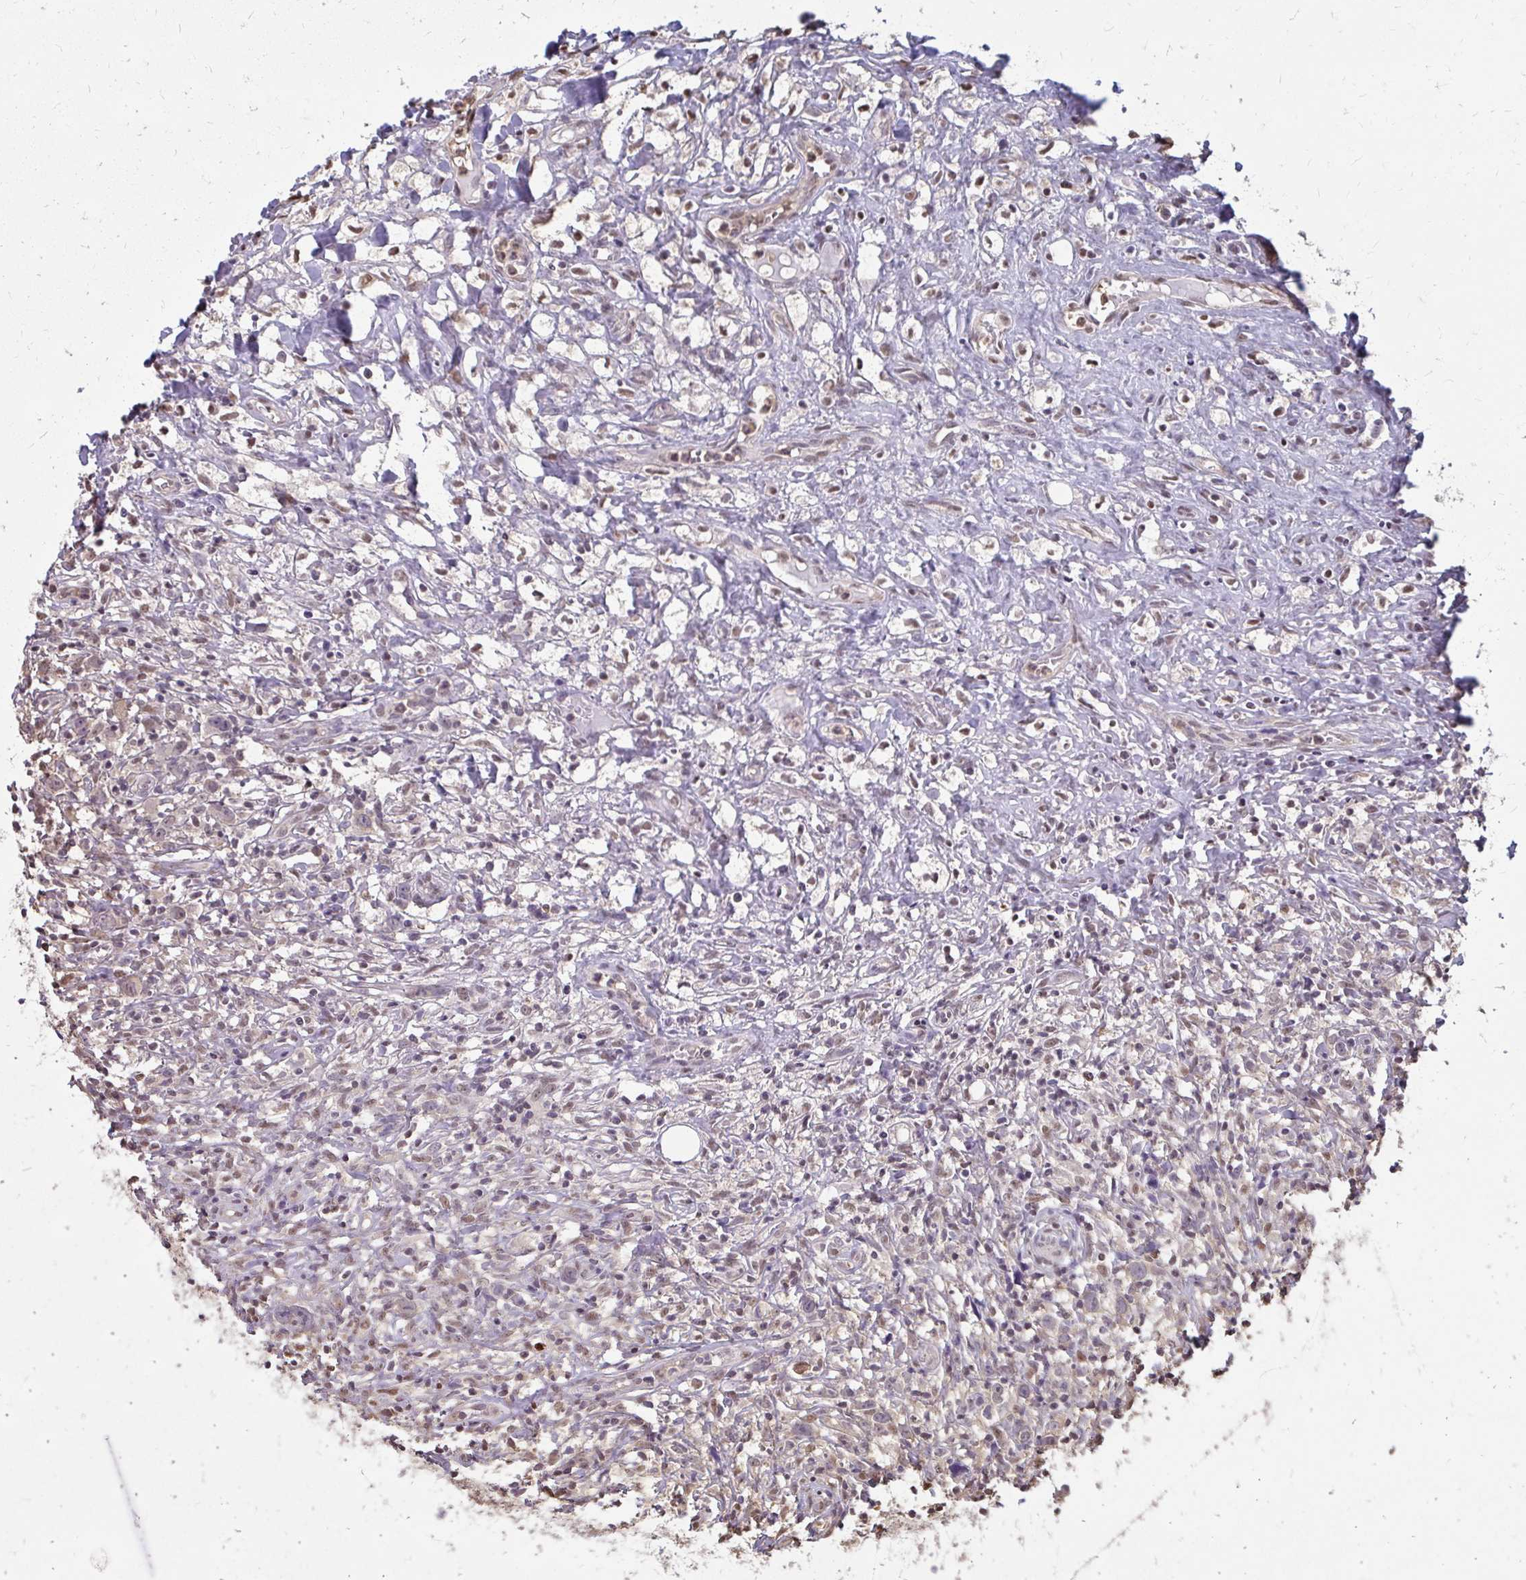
{"staining": {"intensity": "weak", "quantity": "25%-75%", "location": "nuclear"}, "tissue": "lymphoma", "cell_type": "Tumor cells", "image_type": "cancer", "snomed": [{"axis": "morphology", "description": "Hodgkin's disease, NOS"}, {"axis": "topography", "description": "No Tissue"}], "caption": "Hodgkin's disease tissue exhibits weak nuclear expression in about 25%-75% of tumor cells", "gene": "ING4", "patient": {"sex": "female", "age": 21}}